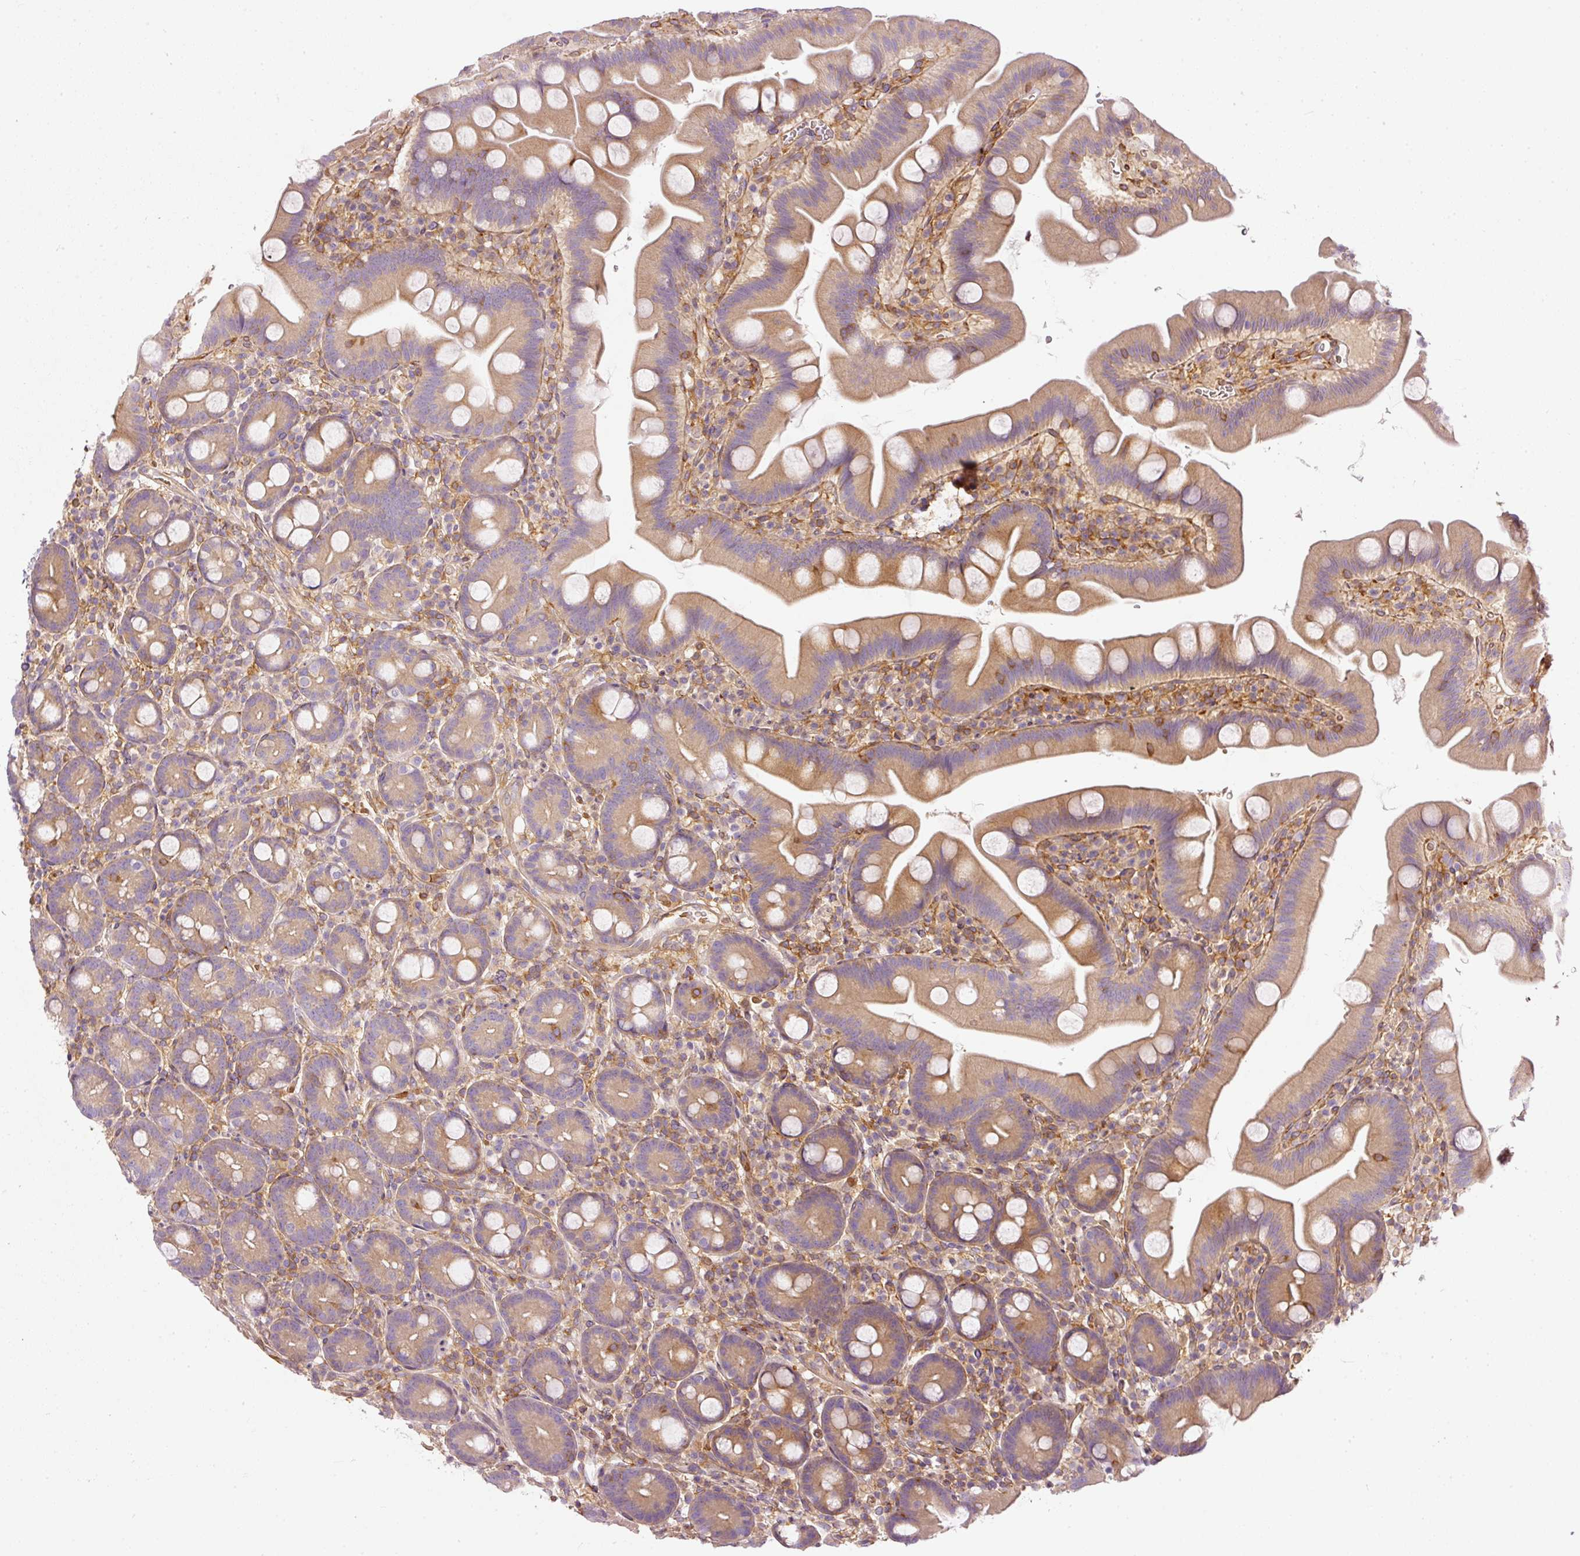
{"staining": {"intensity": "moderate", "quantity": "25%-75%", "location": "cytoplasmic/membranous"}, "tissue": "small intestine", "cell_type": "Glandular cells", "image_type": "normal", "snomed": [{"axis": "morphology", "description": "Normal tissue, NOS"}, {"axis": "topography", "description": "Small intestine"}], "caption": "An immunohistochemistry histopathology image of benign tissue is shown. Protein staining in brown shows moderate cytoplasmic/membranous positivity in small intestine within glandular cells.", "gene": "TBC1D2B", "patient": {"sex": "female", "age": 68}}